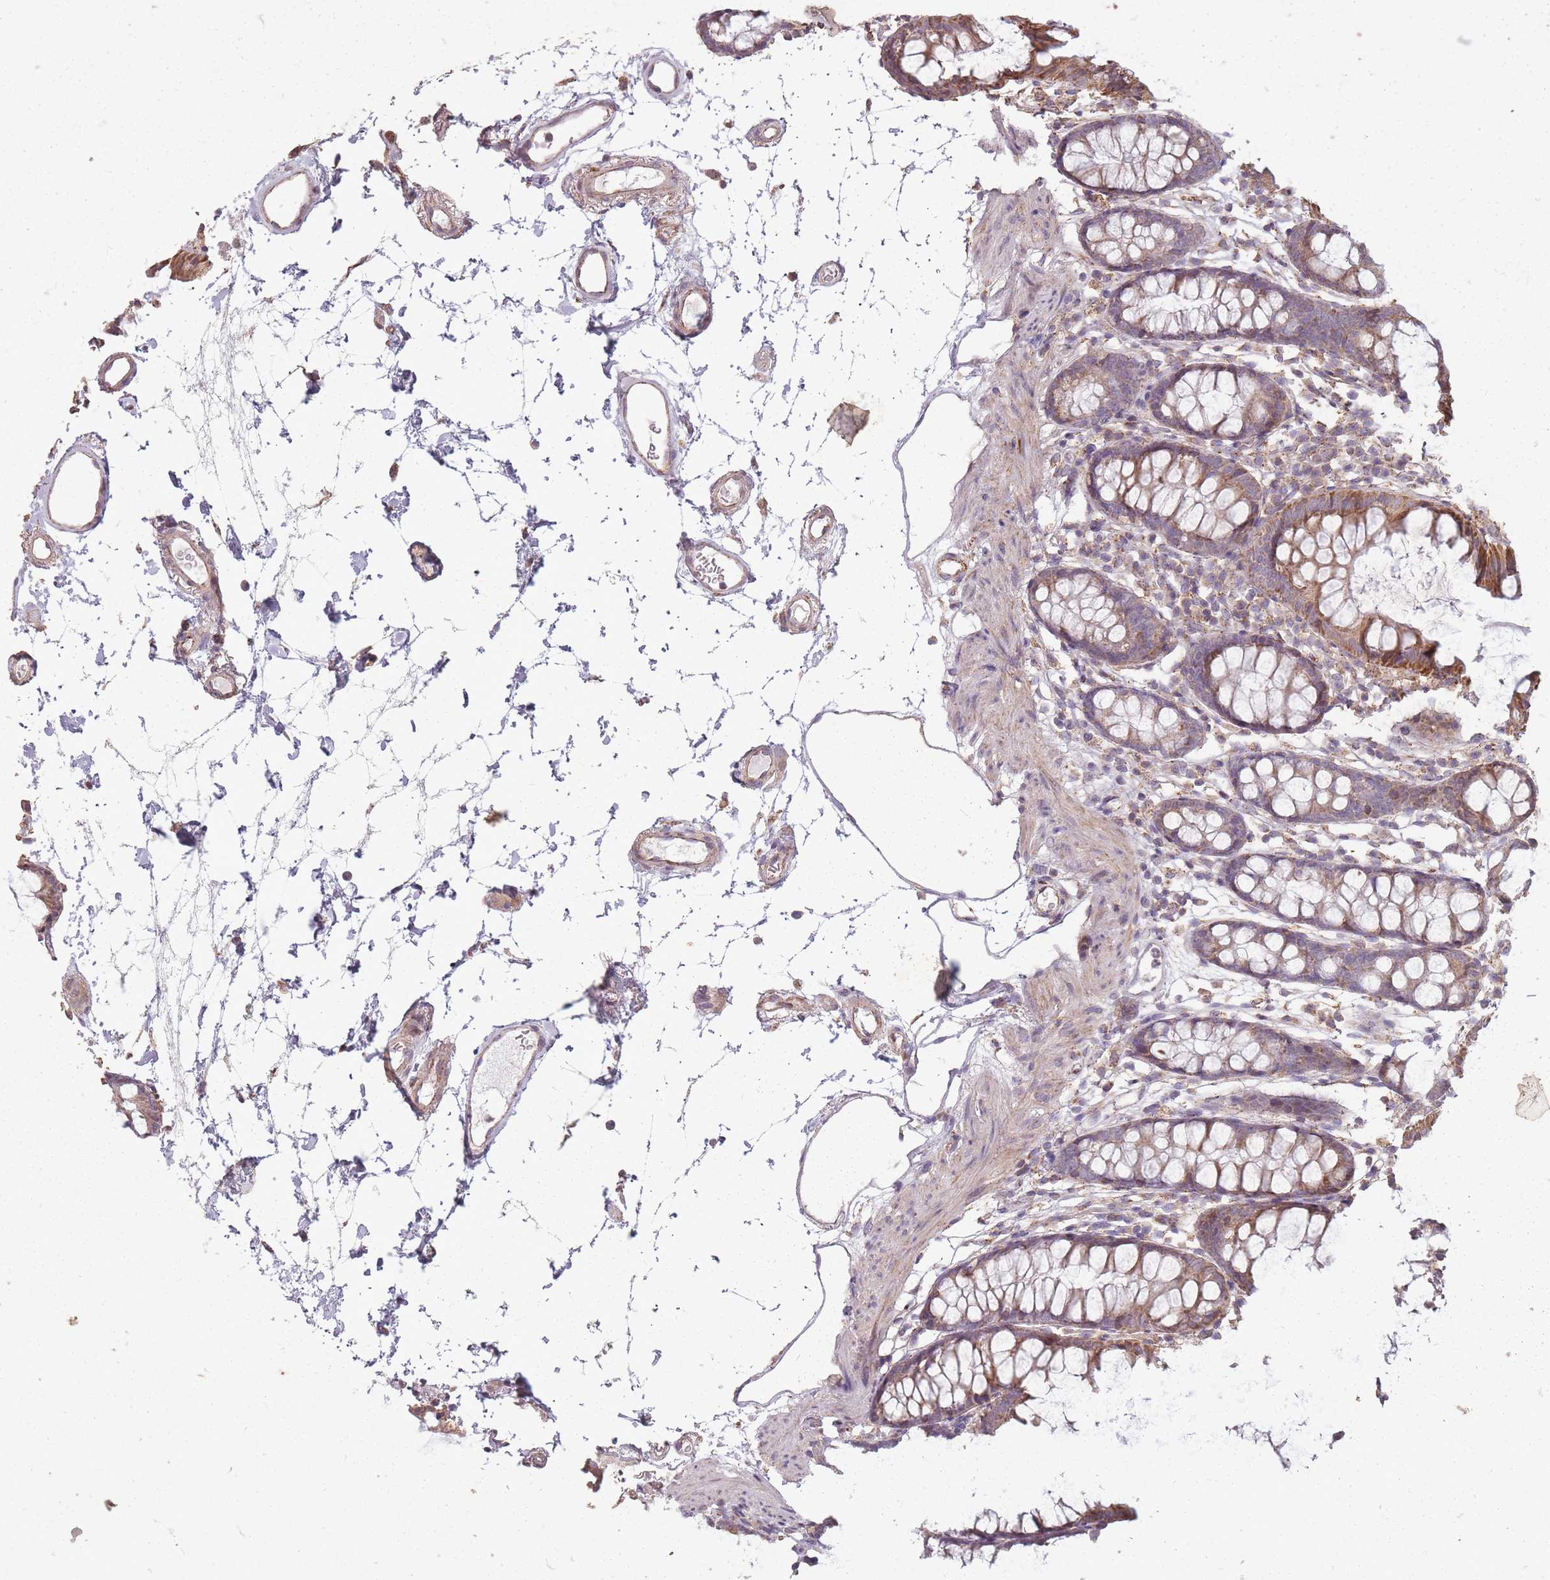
{"staining": {"intensity": "moderate", "quantity": ">75%", "location": "cytoplasmic/membranous"}, "tissue": "colon", "cell_type": "Endothelial cells", "image_type": "normal", "snomed": [{"axis": "morphology", "description": "Normal tissue, NOS"}, {"axis": "topography", "description": "Colon"}], "caption": "Colon stained for a protein demonstrates moderate cytoplasmic/membranous positivity in endothelial cells.", "gene": "CNOT8", "patient": {"sex": "female", "age": 84}}